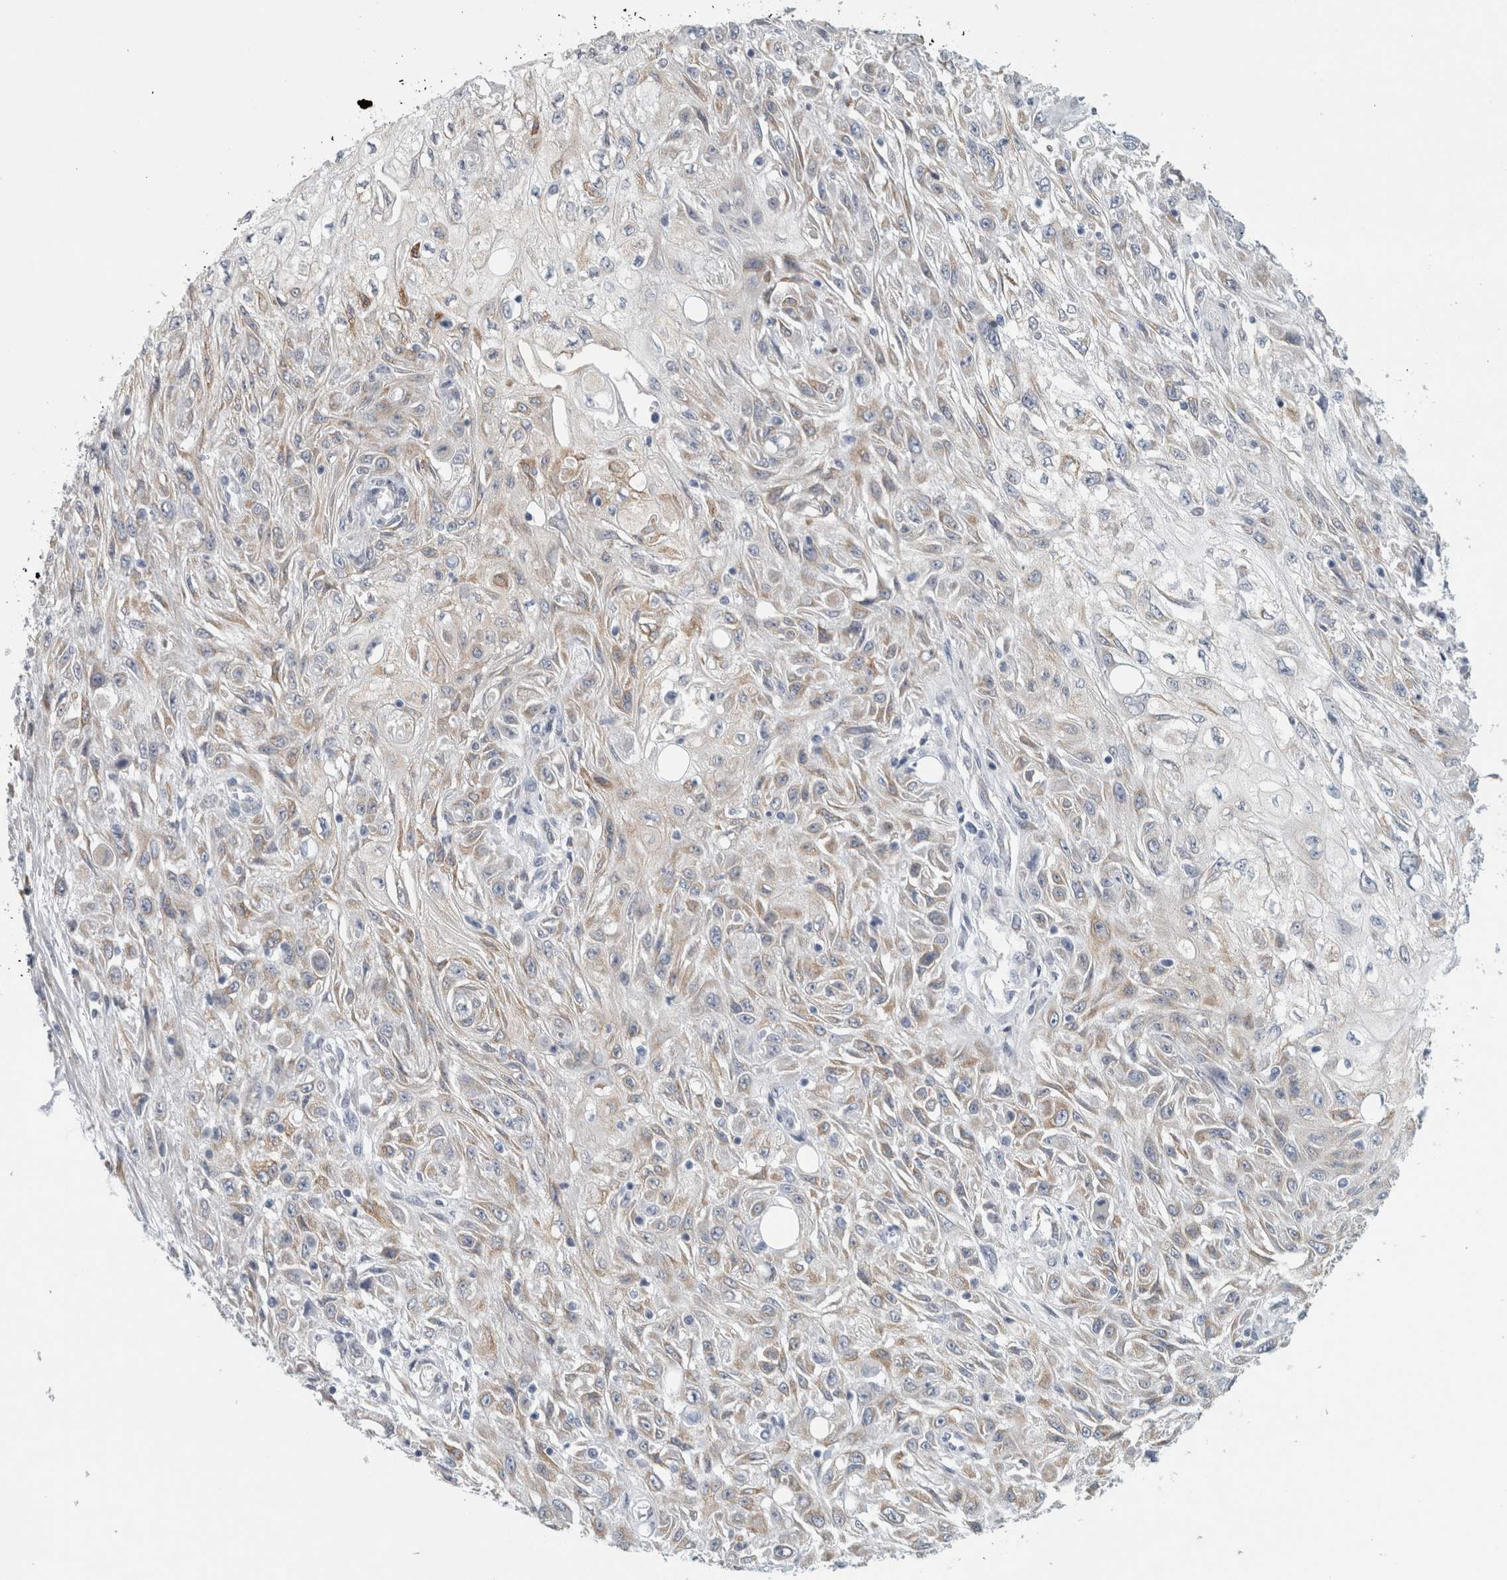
{"staining": {"intensity": "weak", "quantity": "25%-75%", "location": "cytoplasmic/membranous"}, "tissue": "skin cancer", "cell_type": "Tumor cells", "image_type": "cancer", "snomed": [{"axis": "morphology", "description": "Squamous cell carcinoma, NOS"}, {"axis": "morphology", "description": "Squamous cell carcinoma, metastatic, NOS"}, {"axis": "topography", "description": "Skin"}, {"axis": "topography", "description": "Lymph node"}], "caption": "The image shows staining of skin squamous cell carcinoma, revealing weak cytoplasmic/membranous protein positivity (brown color) within tumor cells.", "gene": "B3GNT3", "patient": {"sex": "male", "age": 75}}